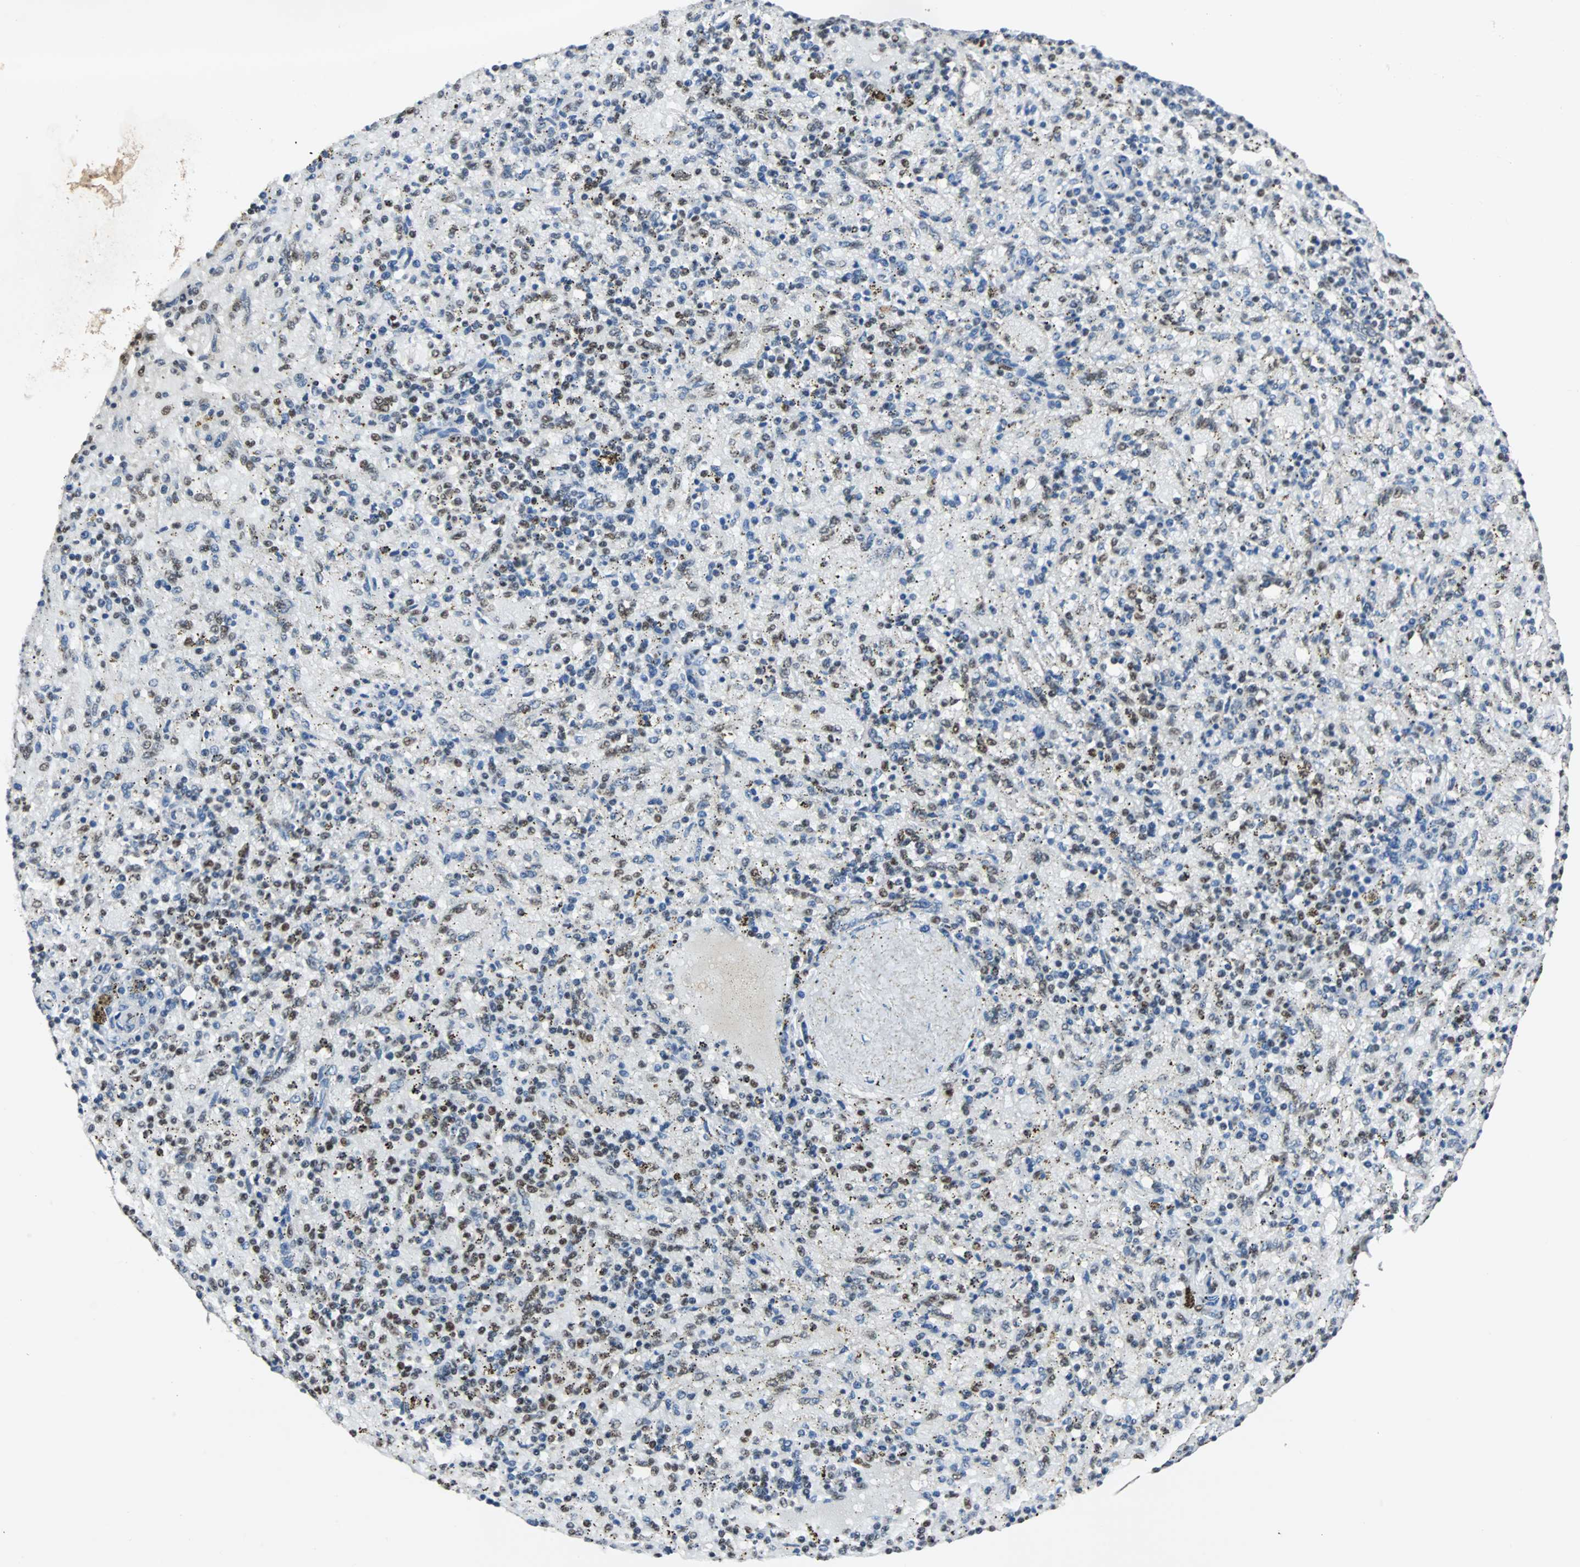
{"staining": {"intensity": "strong", "quantity": ">75%", "location": "nuclear"}, "tissue": "spleen", "cell_type": "Cells in red pulp", "image_type": "normal", "snomed": [{"axis": "morphology", "description": "Normal tissue, NOS"}, {"axis": "topography", "description": "Spleen"}], "caption": "Protein analysis of benign spleen exhibits strong nuclear positivity in approximately >75% of cells in red pulp. (Stains: DAB in brown, nuclei in blue, Microscopy: brightfield microscopy at high magnification).", "gene": "XRCC4", "patient": {"sex": "female", "age": 43}}